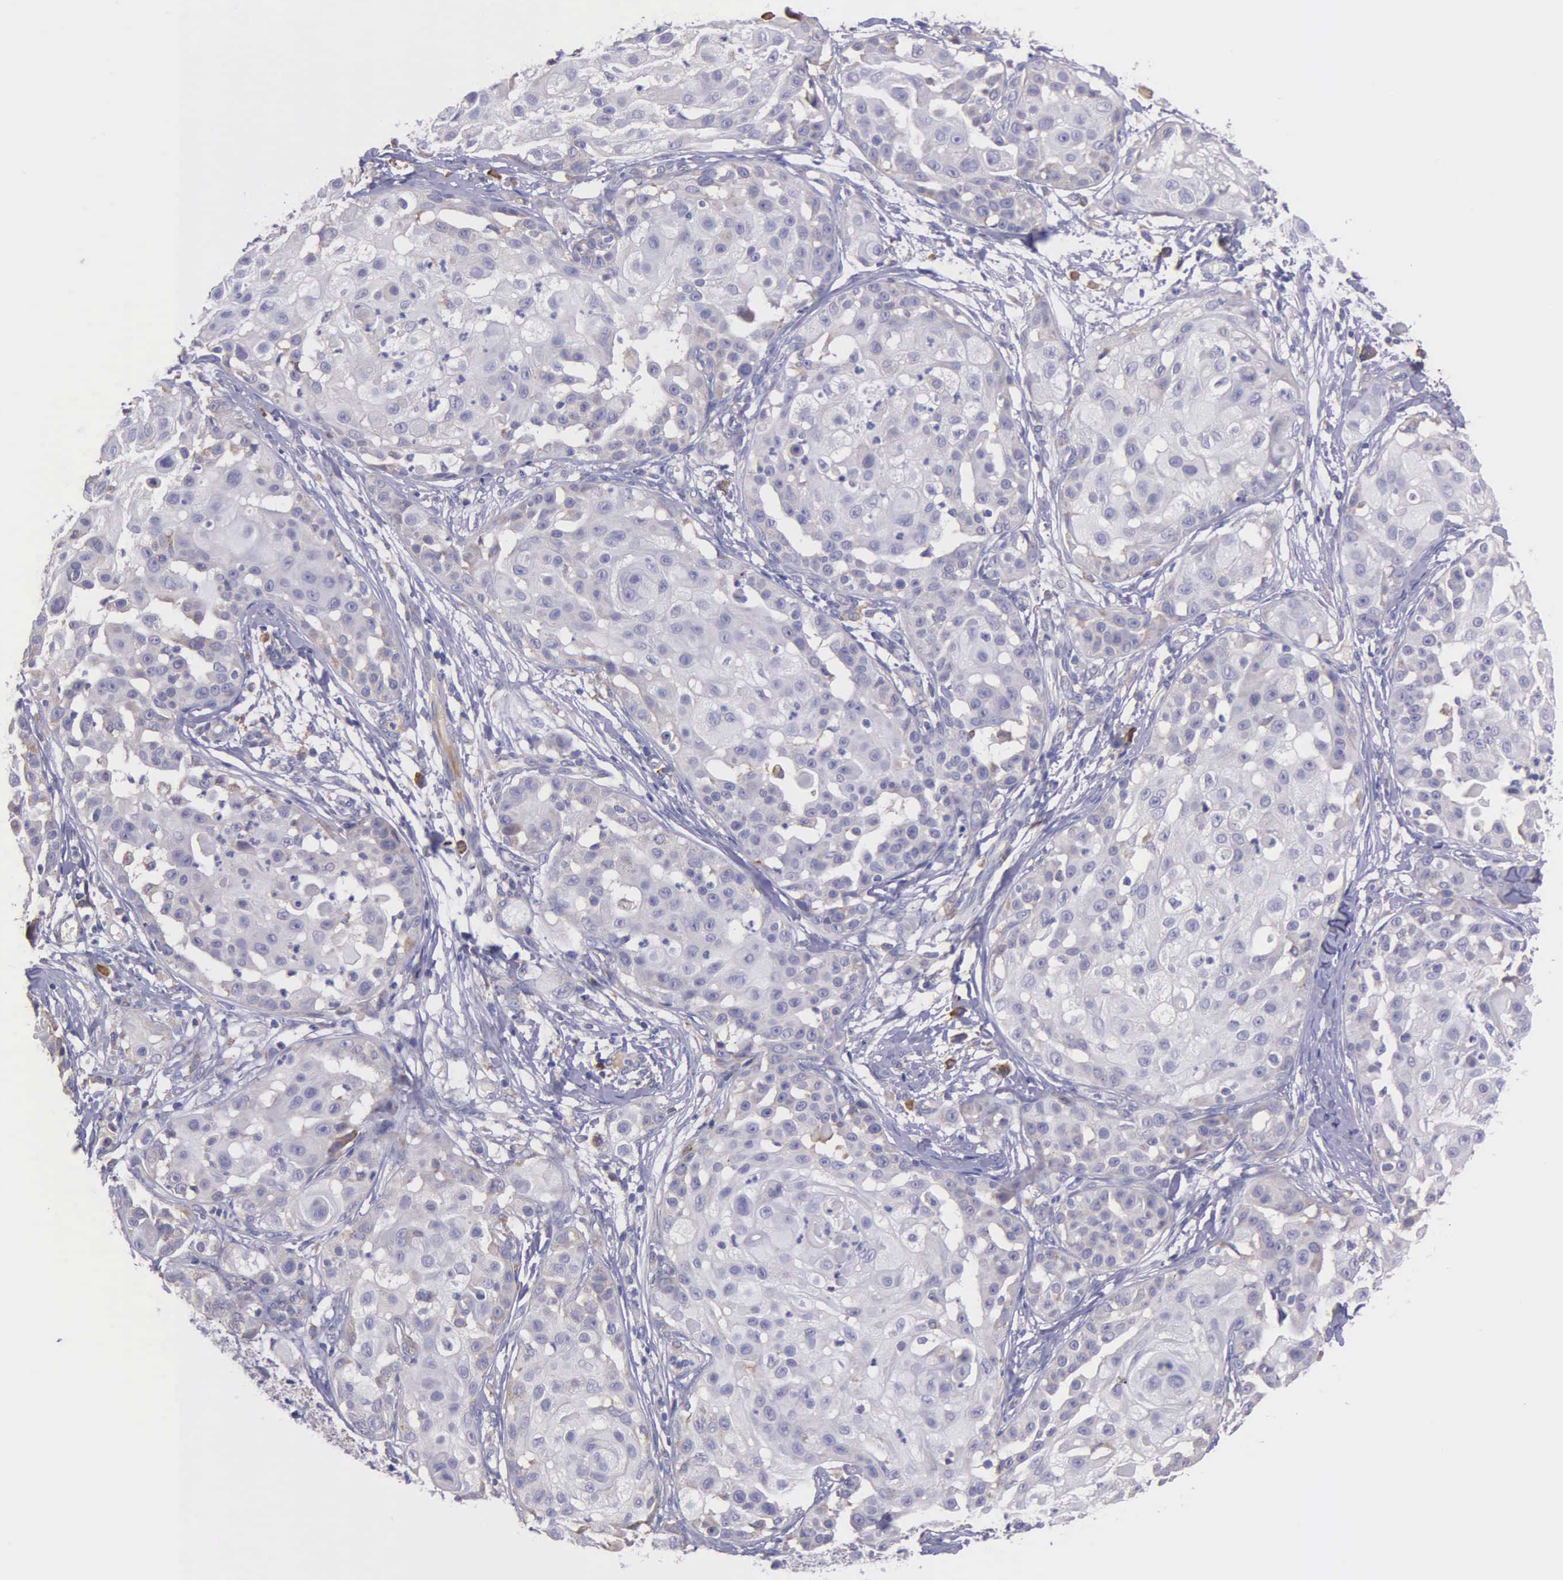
{"staining": {"intensity": "weak", "quantity": "<25%", "location": "cytoplasmic/membranous"}, "tissue": "skin cancer", "cell_type": "Tumor cells", "image_type": "cancer", "snomed": [{"axis": "morphology", "description": "Squamous cell carcinoma, NOS"}, {"axis": "topography", "description": "Skin"}], "caption": "Image shows no significant protein positivity in tumor cells of skin cancer.", "gene": "ZC3H12B", "patient": {"sex": "female", "age": 57}}